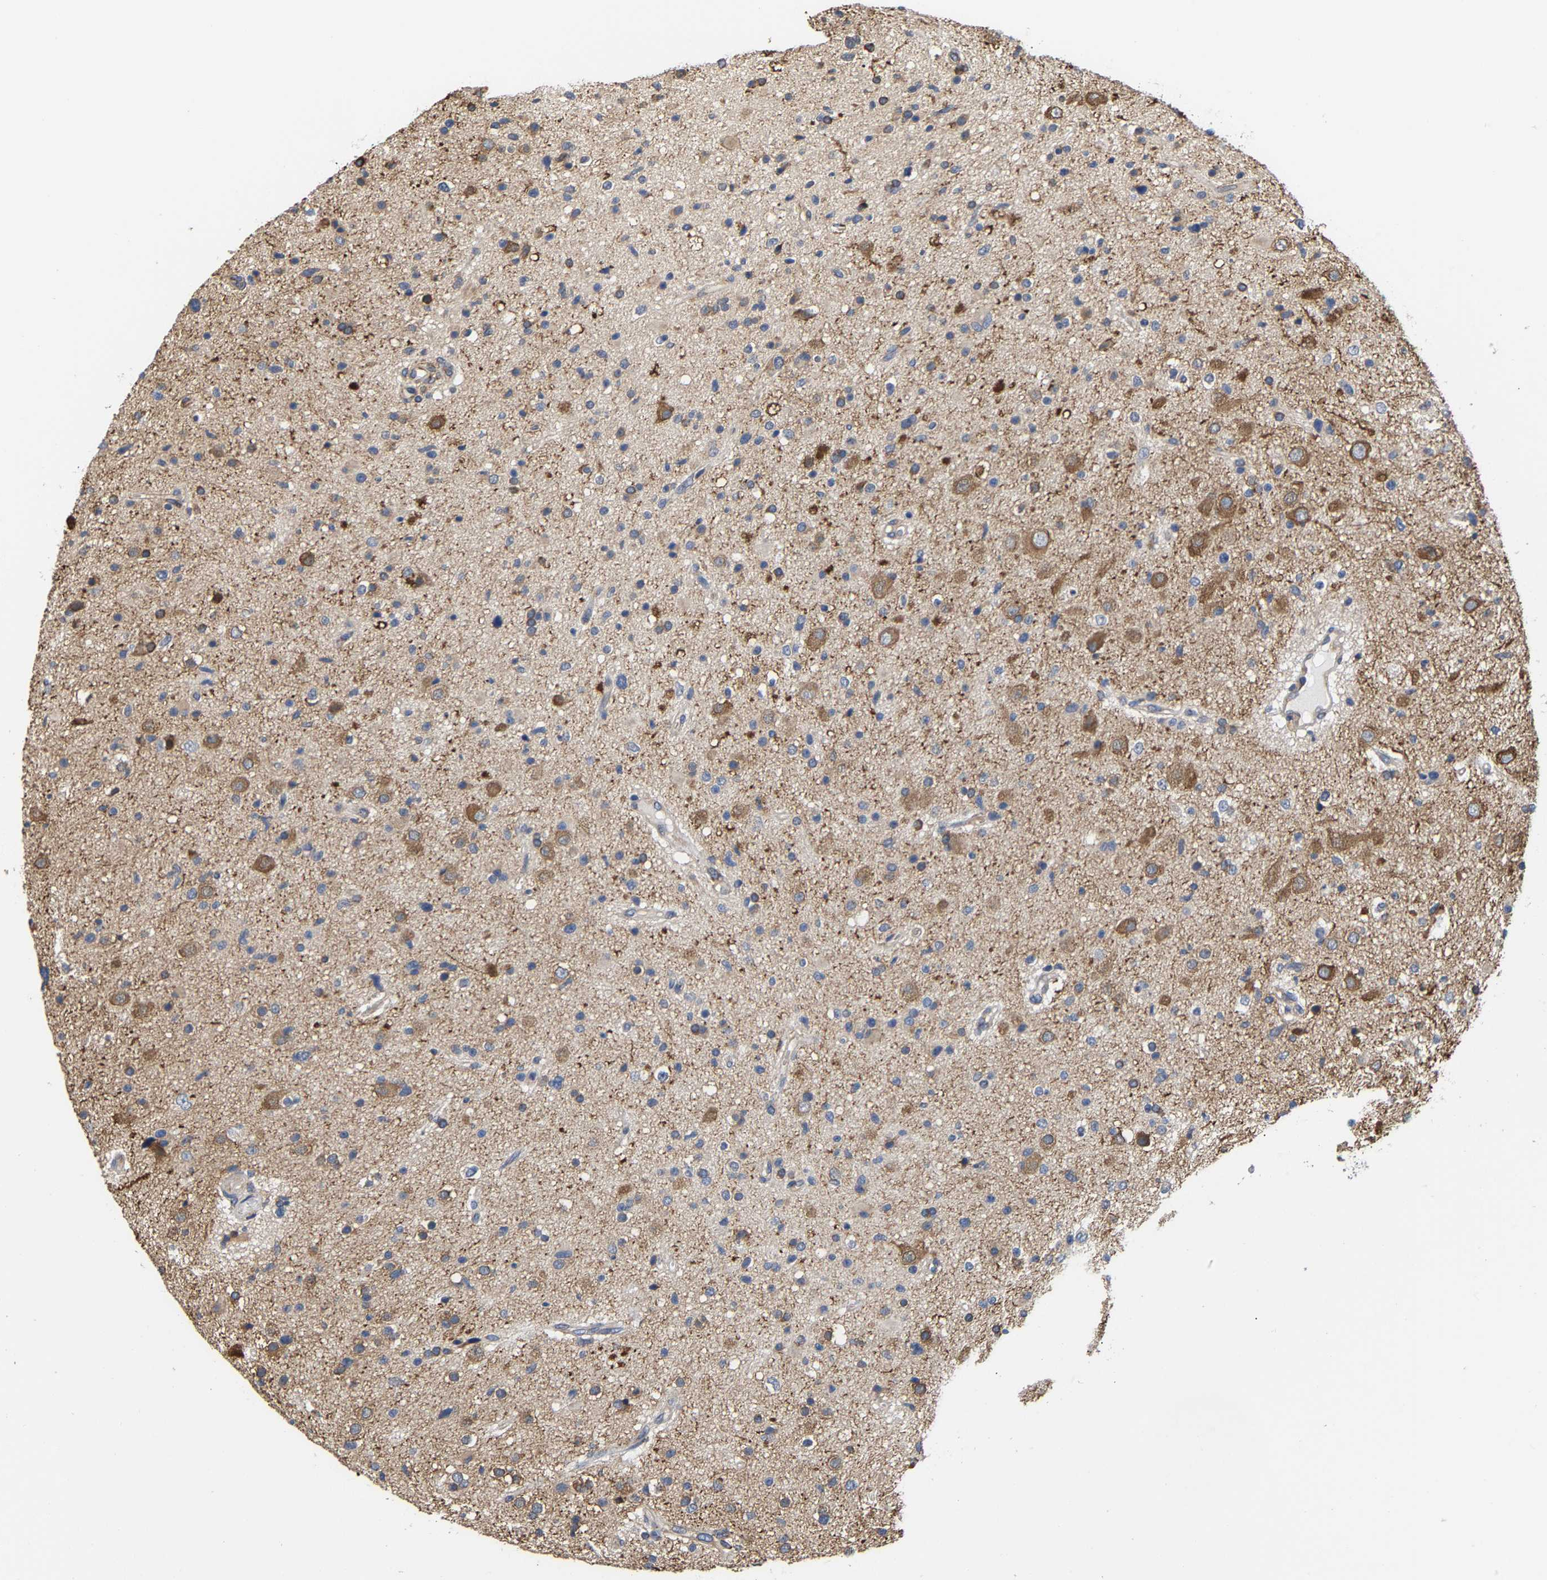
{"staining": {"intensity": "weak", "quantity": "<25%", "location": "cytoplasmic/membranous"}, "tissue": "glioma", "cell_type": "Tumor cells", "image_type": "cancer", "snomed": [{"axis": "morphology", "description": "Glioma, malignant, High grade"}, {"axis": "topography", "description": "Brain"}], "caption": "Tumor cells are negative for brown protein staining in glioma.", "gene": "ARAP1", "patient": {"sex": "male", "age": 33}}